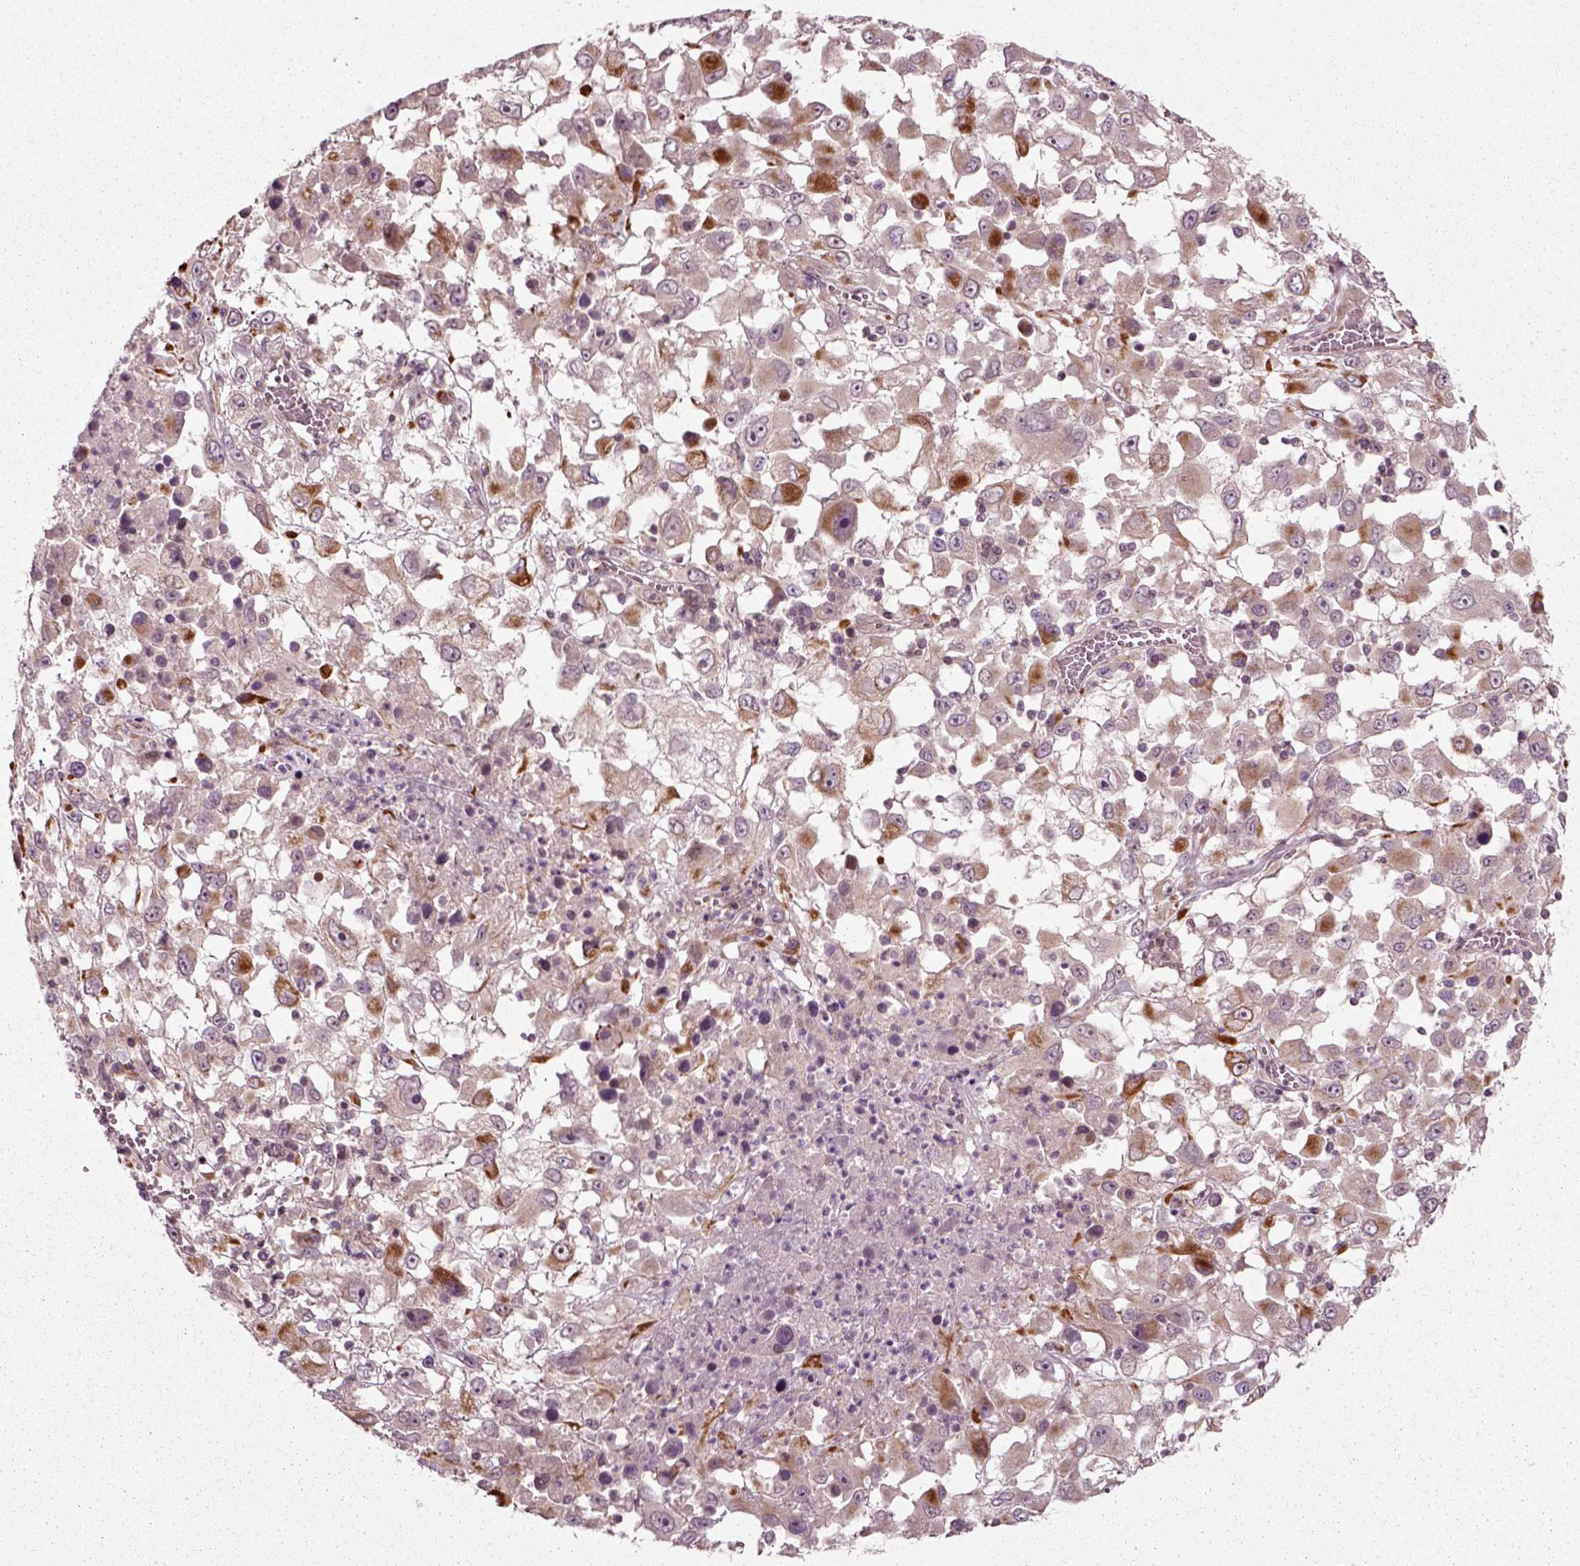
{"staining": {"intensity": "strong", "quantity": "<25%", "location": "cytoplasmic/membranous"}, "tissue": "melanoma", "cell_type": "Tumor cells", "image_type": "cancer", "snomed": [{"axis": "morphology", "description": "Malignant melanoma, Metastatic site"}, {"axis": "topography", "description": "Soft tissue"}], "caption": "DAB (3,3'-diaminobenzidine) immunohistochemical staining of human melanoma demonstrates strong cytoplasmic/membranous protein positivity in about <25% of tumor cells.", "gene": "PLCD3", "patient": {"sex": "male", "age": 50}}